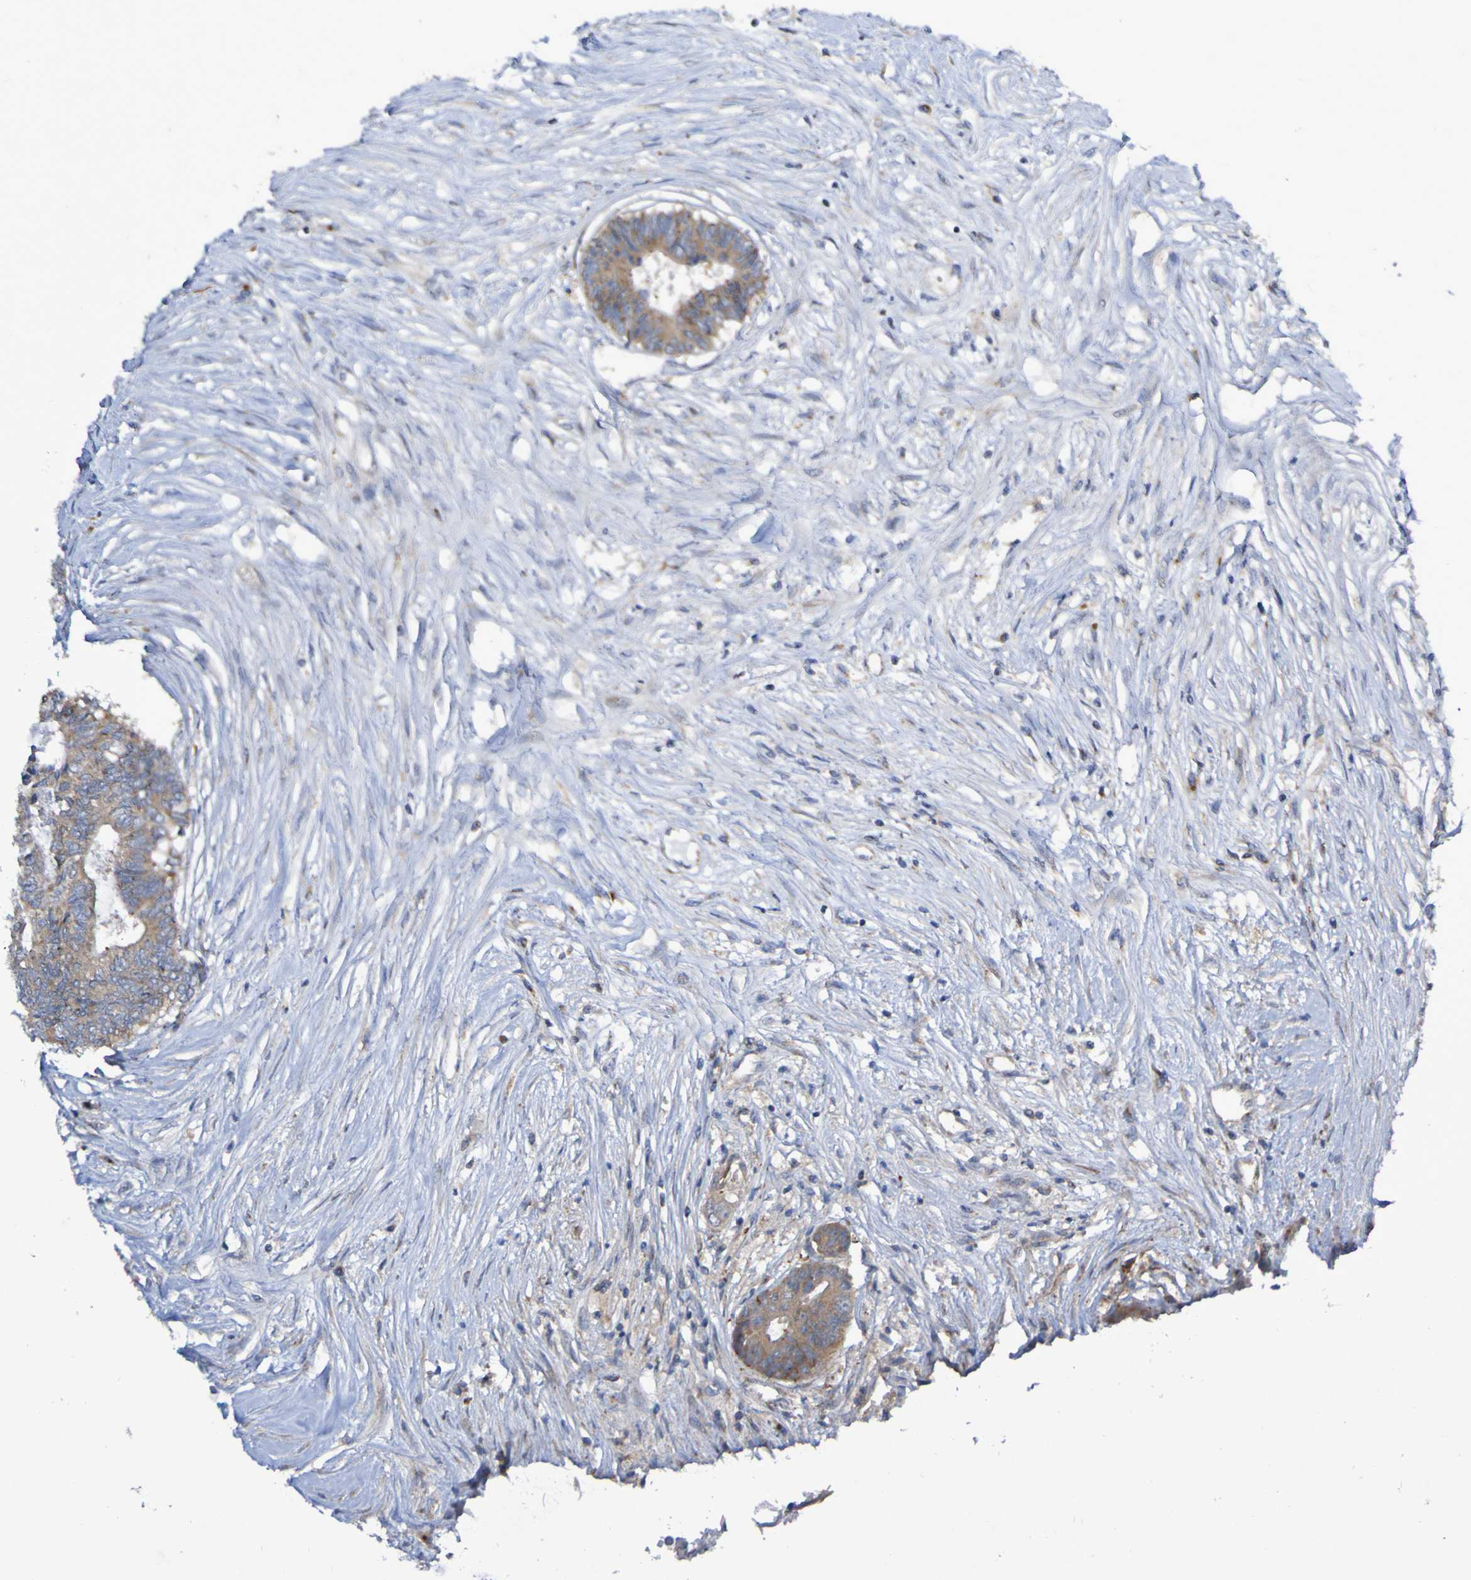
{"staining": {"intensity": "moderate", "quantity": ">75%", "location": "cytoplasmic/membranous"}, "tissue": "colorectal cancer", "cell_type": "Tumor cells", "image_type": "cancer", "snomed": [{"axis": "morphology", "description": "Adenocarcinoma, NOS"}, {"axis": "topography", "description": "Rectum"}], "caption": "Colorectal cancer (adenocarcinoma) stained with immunohistochemistry exhibits moderate cytoplasmic/membranous expression in approximately >75% of tumor cells.", "gene": "LMBRD2", "patient": {"sex": "male", "age": 63}}